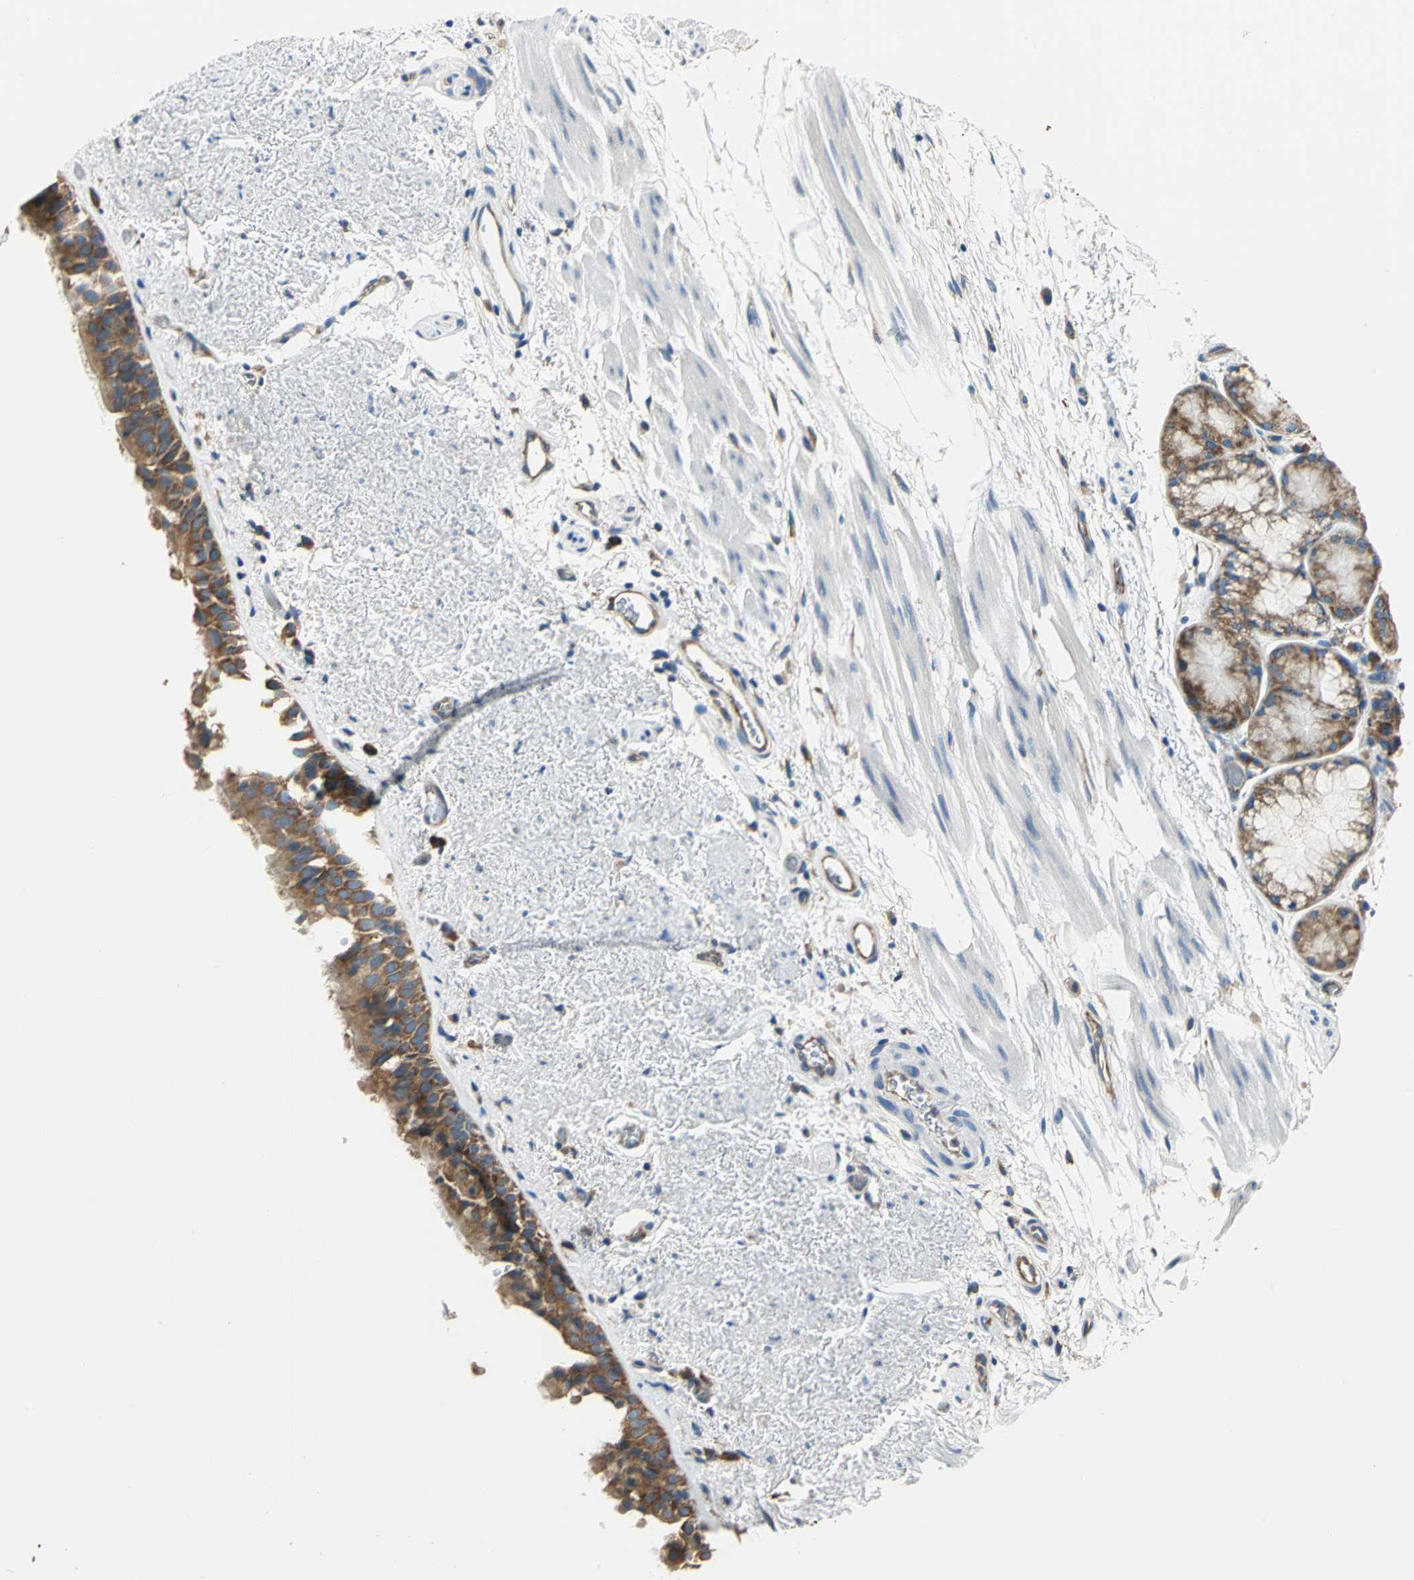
{"staining": {"intensity": "strong", "quantity": ">75%", "location": "cytoplasmic/membranous"}, "tissue": "bronchus", "cell_type": "Respiratory epithelial cells", "image_type": "normal", "snomed": [{"axis": "morphology", "description": "Normal tissue, NOS"}, {"axis": "topography", "description": "Bronchus"}], "caption": "Respiratory epithelial cells reveal strong cytoplasmic/membranous positivity in approximately >75% of cells in unremarkable bronchus. The protein of interest is shown in brown color, while the nuclei are stained blue.", "gene": "TRIM25", "patient": {"sex": "female", "age": 54}}